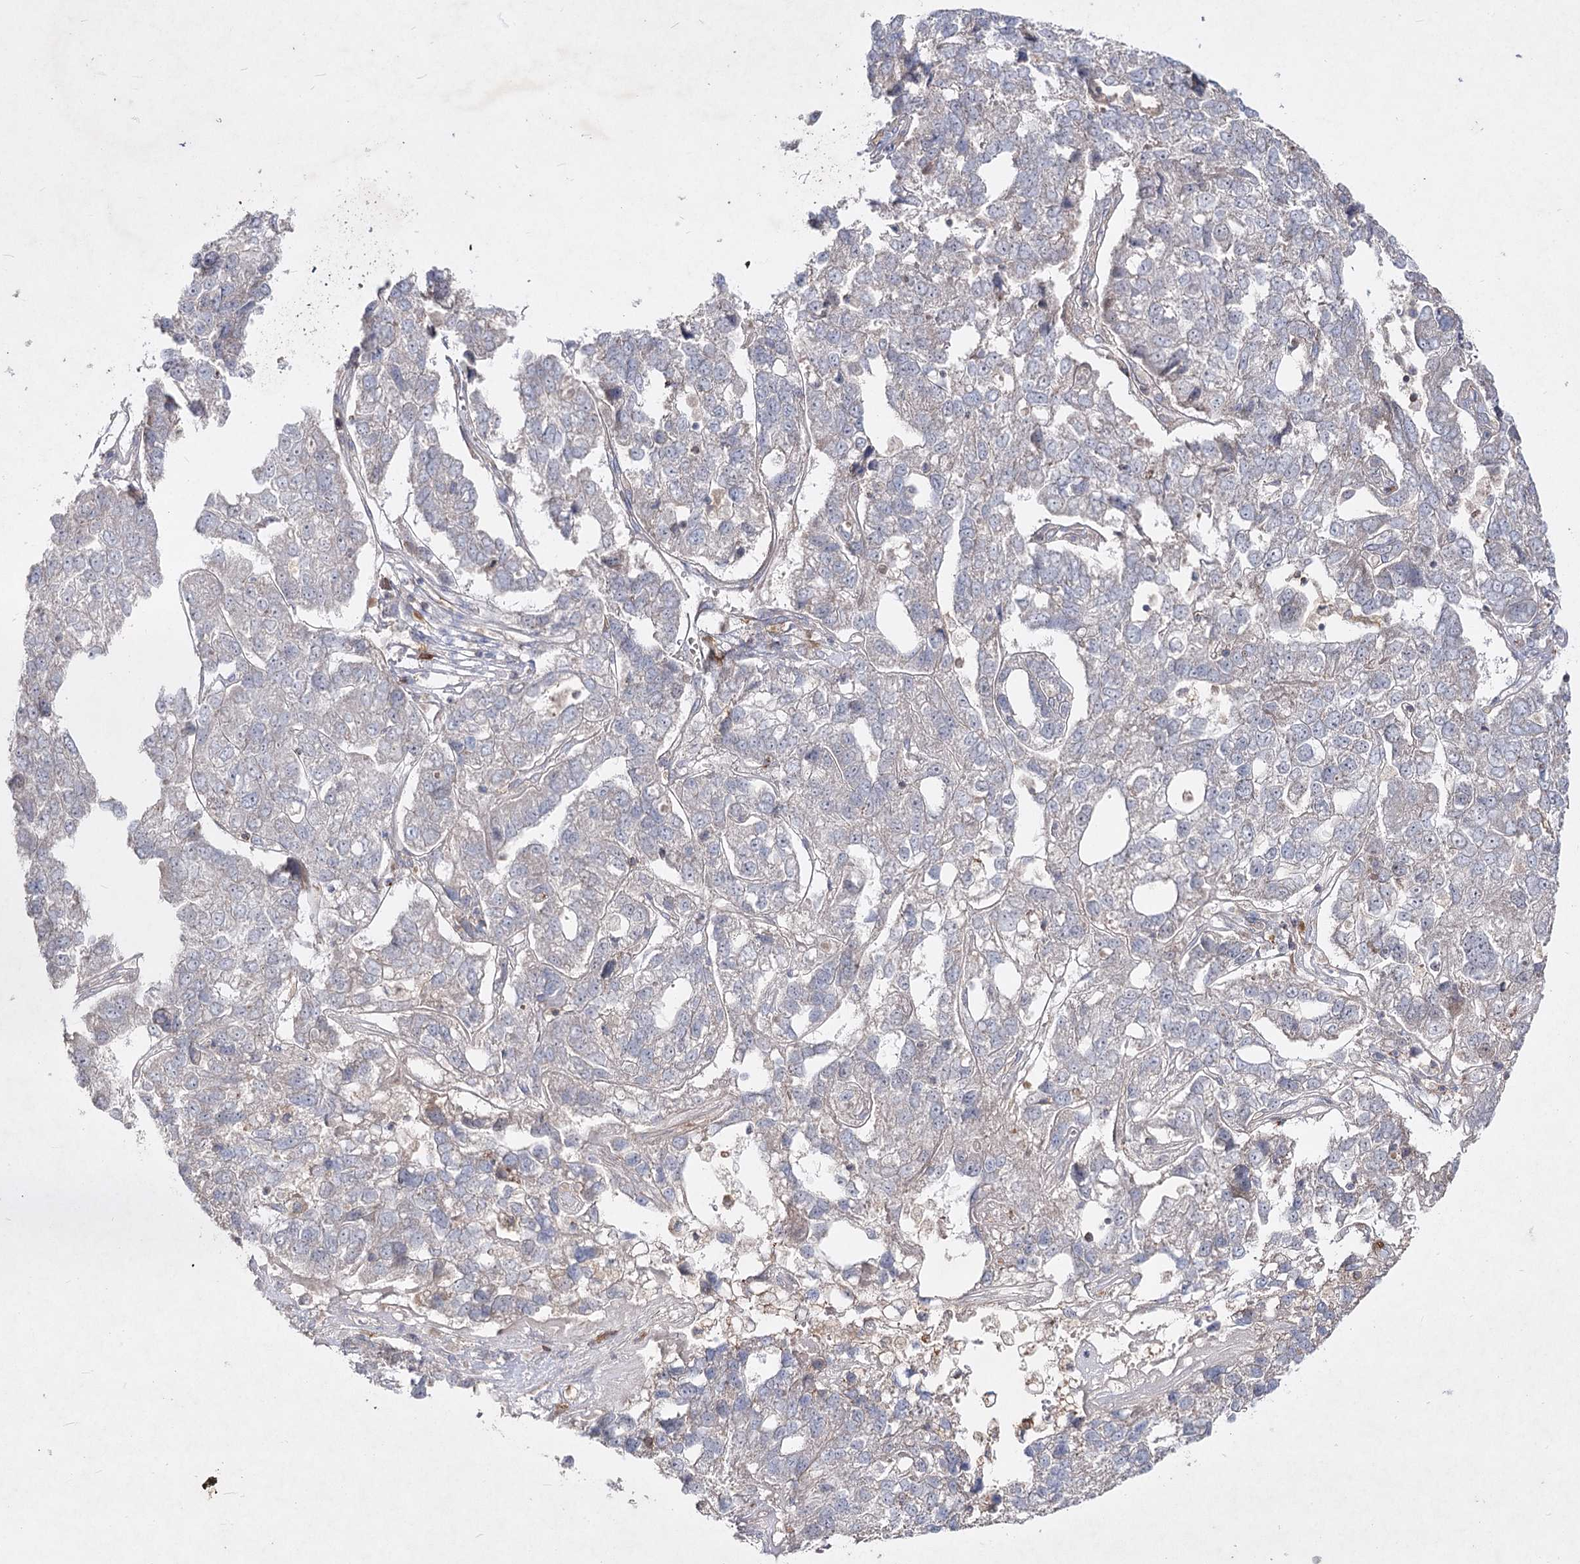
{"staining": {"intensity": "weak", "quantity": "25%-75%", "location": "cytoplasmic/membranous"}, "tissue": "pancreatic cancer", "cell_type": "Tumor cells", "image_type": "cancer", "snomed": [{"axis": "morphology", "description": "Adenocarcinoma, NOS"}, {"axis": "topography", "description": "Pancreas"}], "caption": "Immunohistochemistry photomicrograph of neoplastic tissue: human pancreatic adenocarcinoma stained using immunohistochemistry (IHC) reveals low levels of weak protein expression localized specifically in the cytoplasmic/membranous of tumor cells, appearing as a cytoplasmic/membranous brown color.", "gene": "CIB2", "patient": {"sex": "female", "age": 61}}